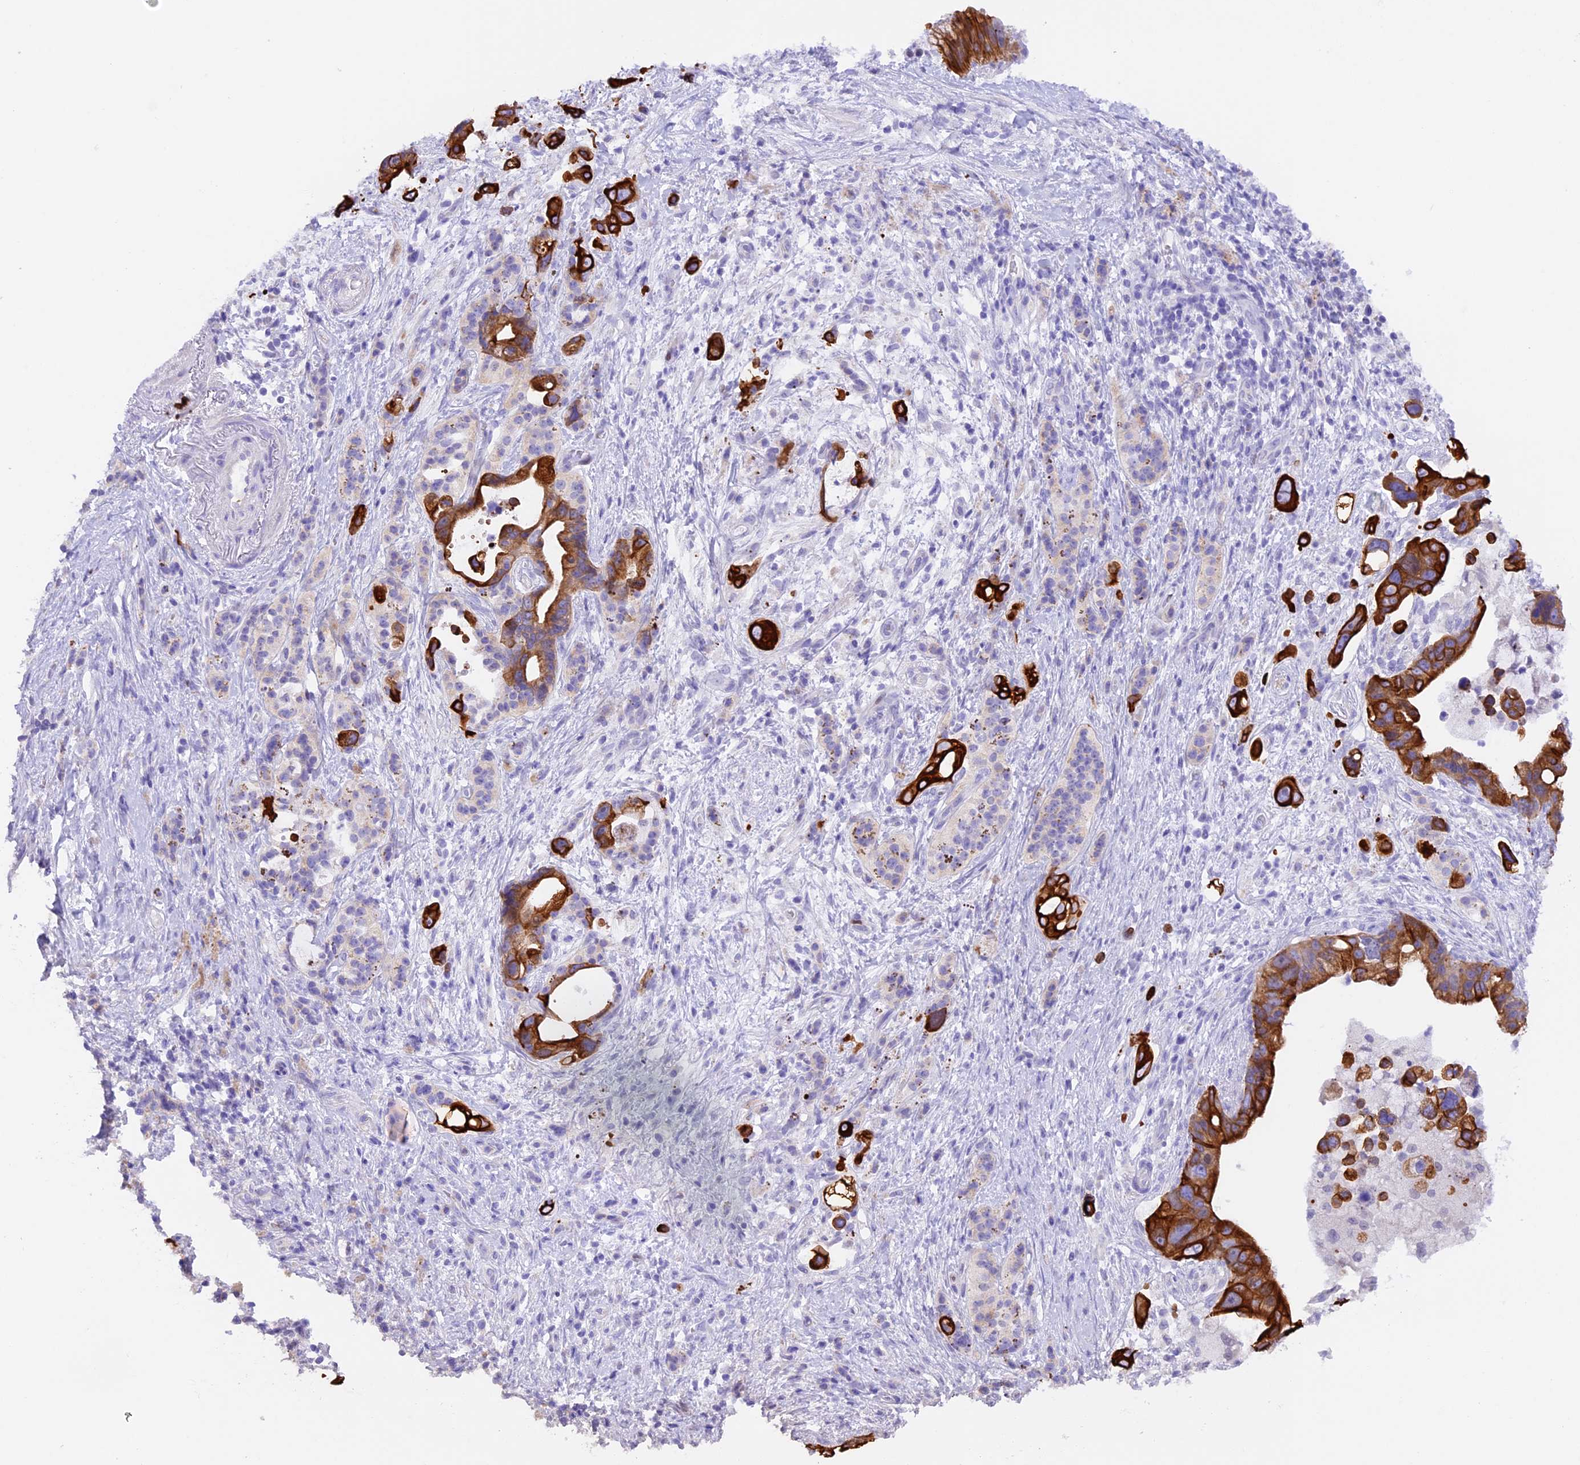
{"staining": {"intensity": "strong", "quantity": ">75%", "location": "cytoplasmic/membranous"}, "tissue": "pancreatic cancer", "cell_type": "Tumor cells", "image_type": "cancer", "snomed": [{"axis": "morphology", "description": "Adenocarcinoma, NOS"}, {"axis": "topography", "description": "Pancreas"}], "caption": "Immunohistochemical staining of pancreatic cancer displays high levels of strong cytoplasmic/membranous protein staining in about >75% of tumor cells. (DAB = brown stain, brightfield microscopy at high magnification).", "gene": "PKIA", "patient": {"sex": "female", "age": 83}}